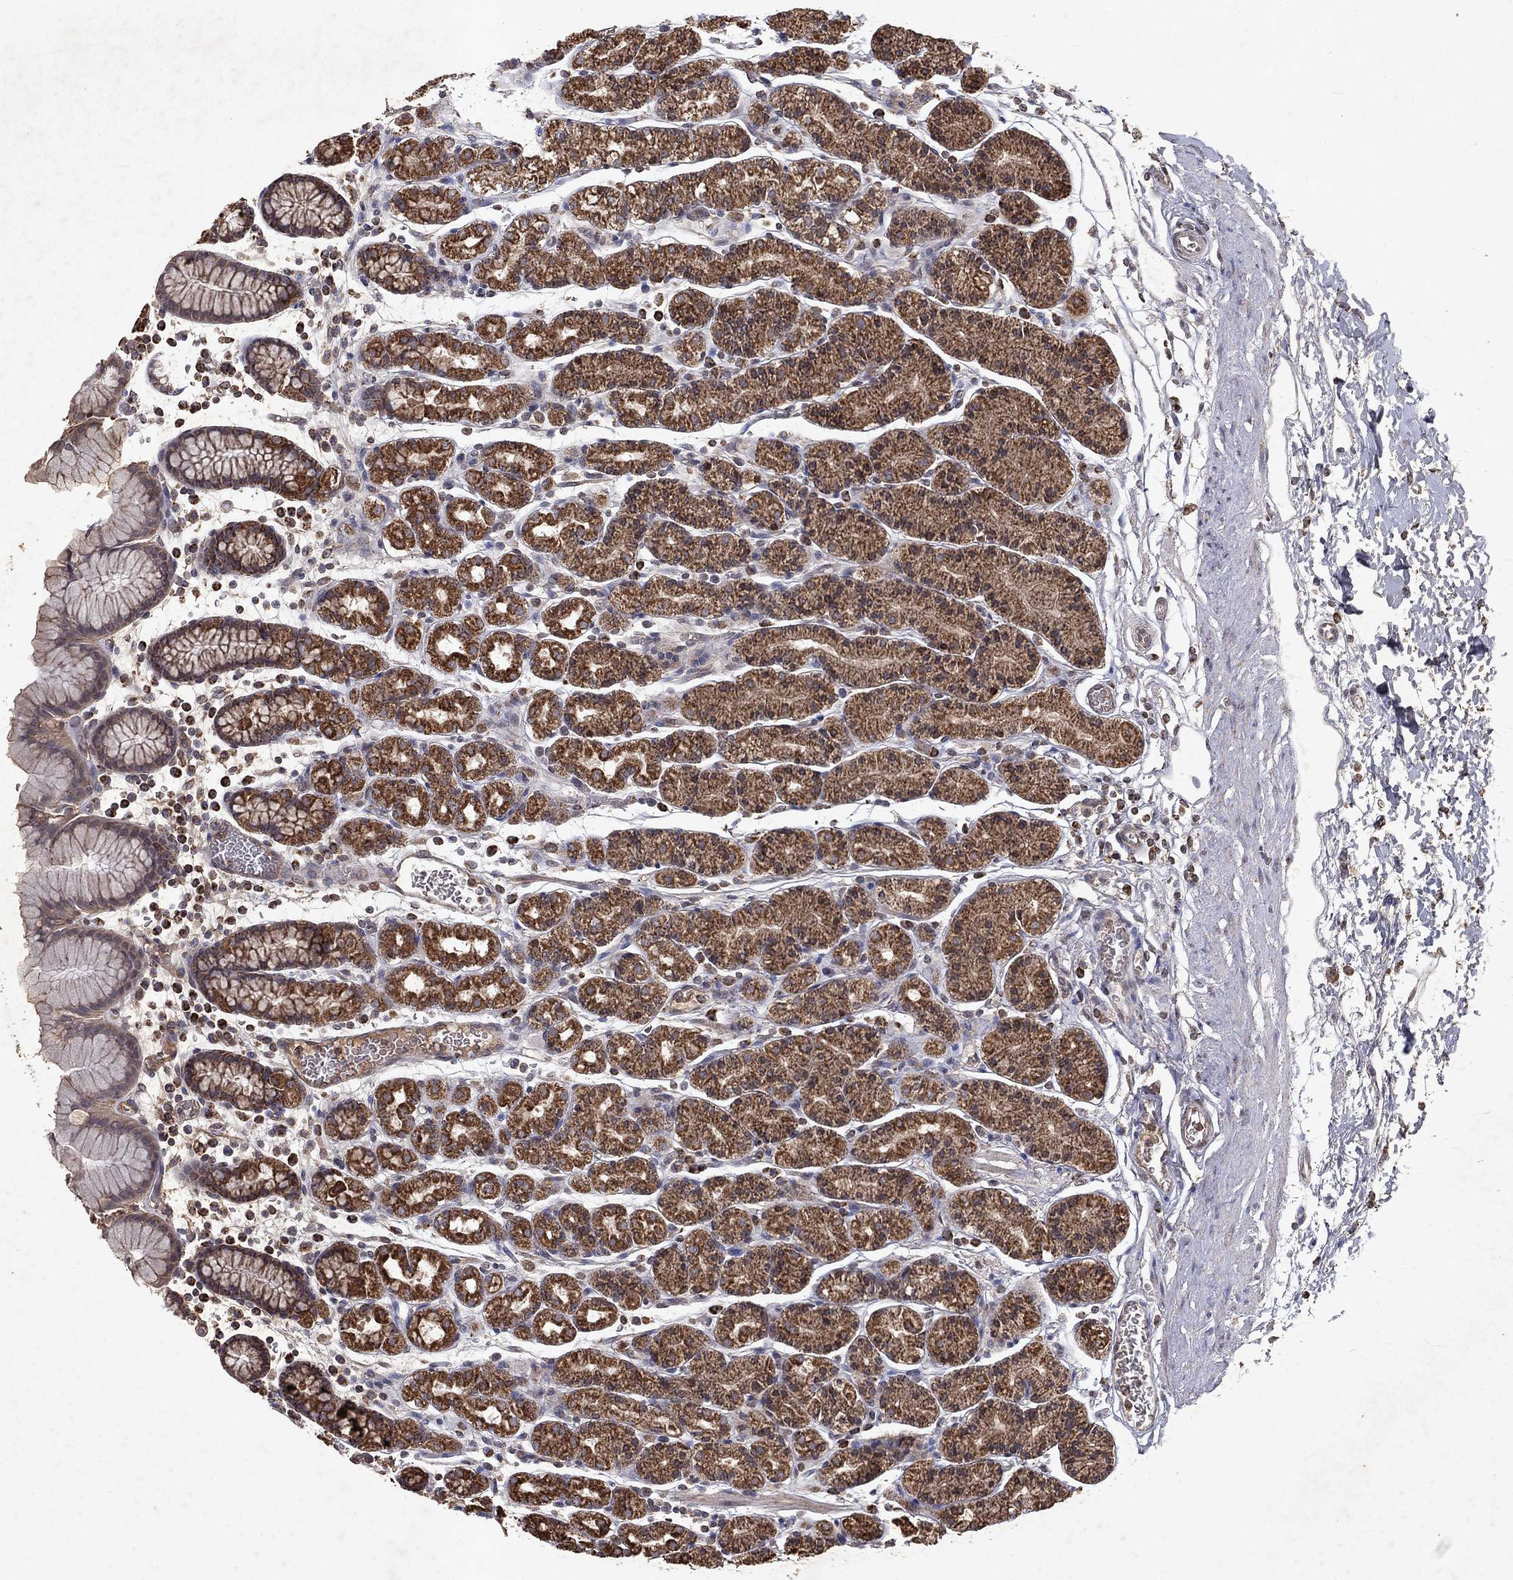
{"staining": {"intensity": "moderate", "quantity": ">75%", "location": "cytoplasmic/membranous"}, "tissue": "stomach", "cell_type": "Glandular cells", "image_type": "normal", "snomed": [{"axis": "morphology", "description": "Normal tissue, NOS"}, {"axis": "topography", "description": "Stomach, upper"}, {"axis": "topography", "description": "Stomach"}], "caption": "Immunohistochemistry (IHC) (DAB) staining of benign stomach exhibits moderate cytoplasmic/membranous protein positivity in about >75% of glandular cells.", "gene": "PYROXD2", "patient": {"sex": "male", "age": 62}}